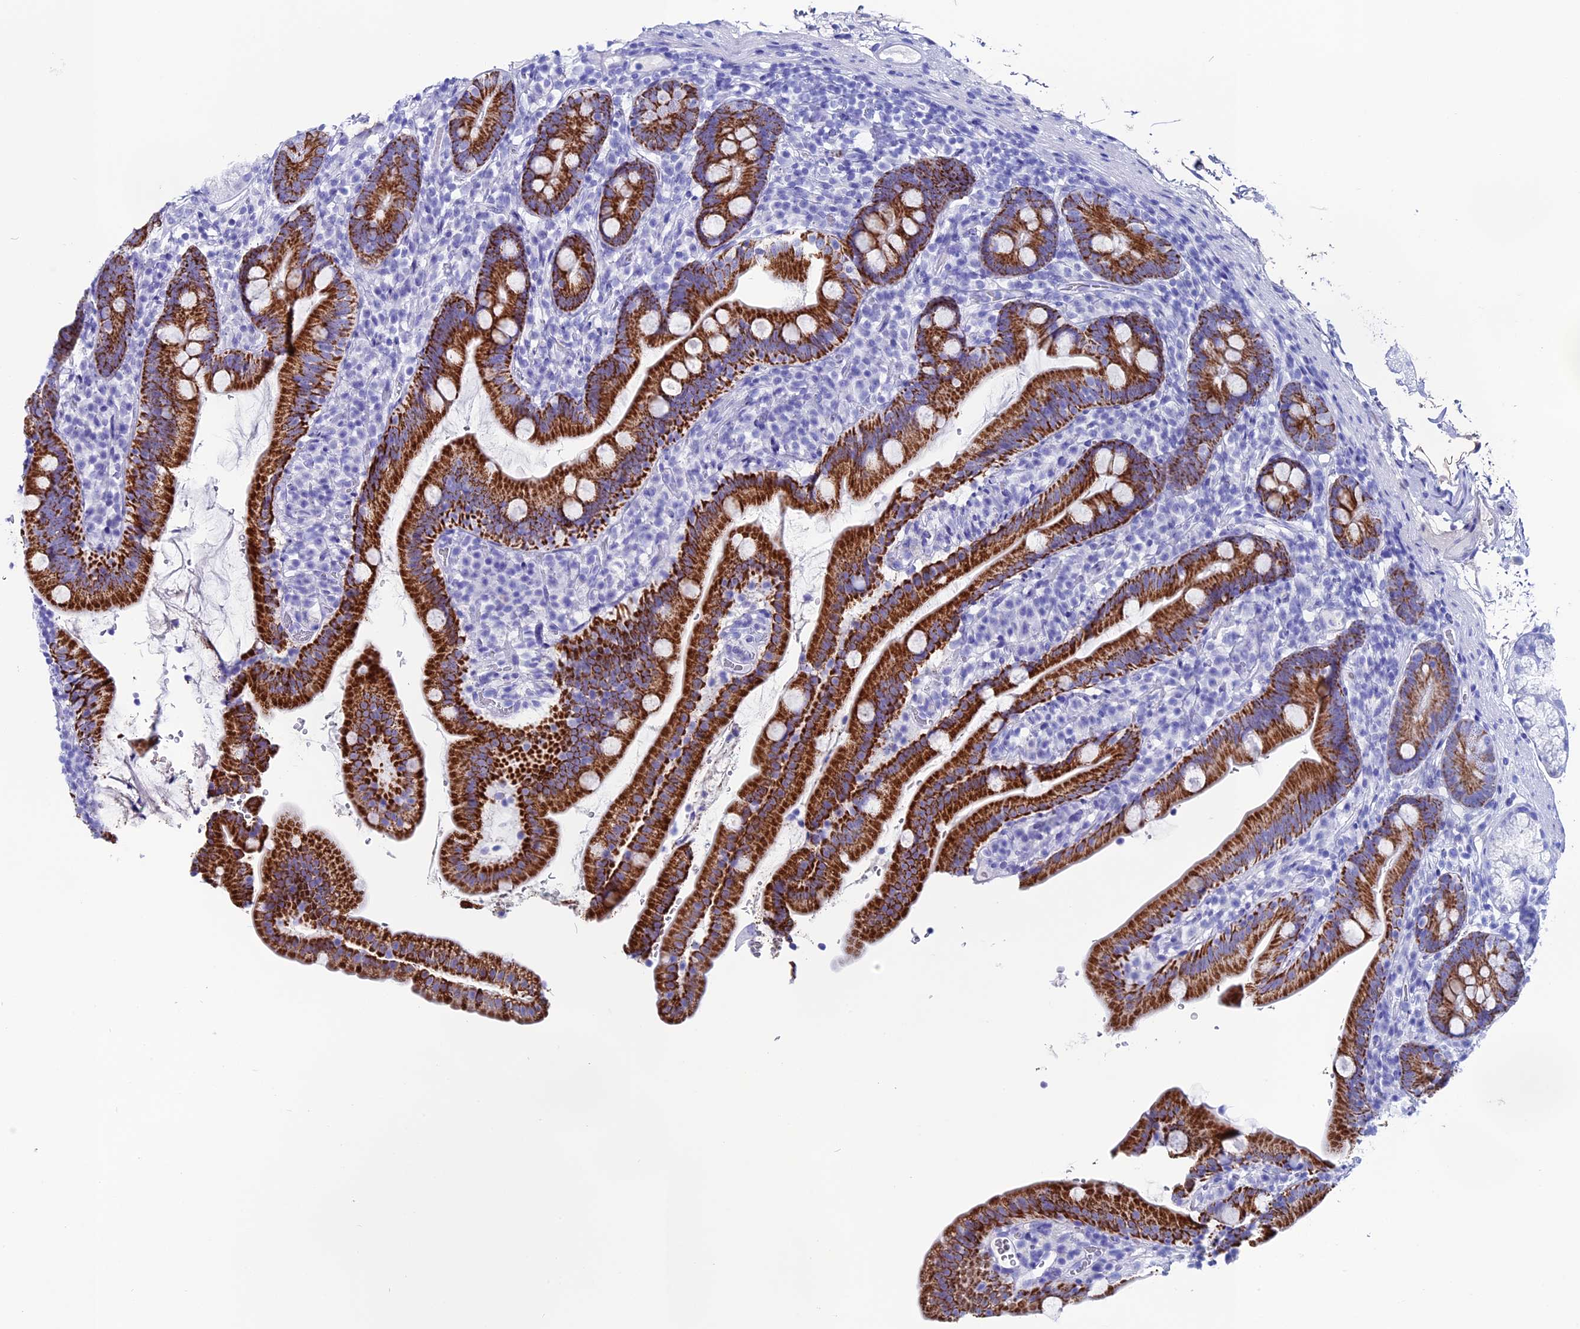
{"staining": {"intensity": "strong", "quantity": ">75%", "location": "cytoplasmic/membranous"}, "tissue": "duodenum", "cell_type": "Glandular cells", "image_type": "normal", "snomed": [{"axis": "morphology", "description": "Normal tissue, NOS"}, {"axis": "topography", "description": "Duodenum"}], "caption": "Immunohistochemical staining of normal duodenum exhibits high levels of strong cytoplasmic/membranous expression in approximately >75% of glandular cells.", "gene": "ANKRD29", "patient": {"sex": "female", "age": 67}}